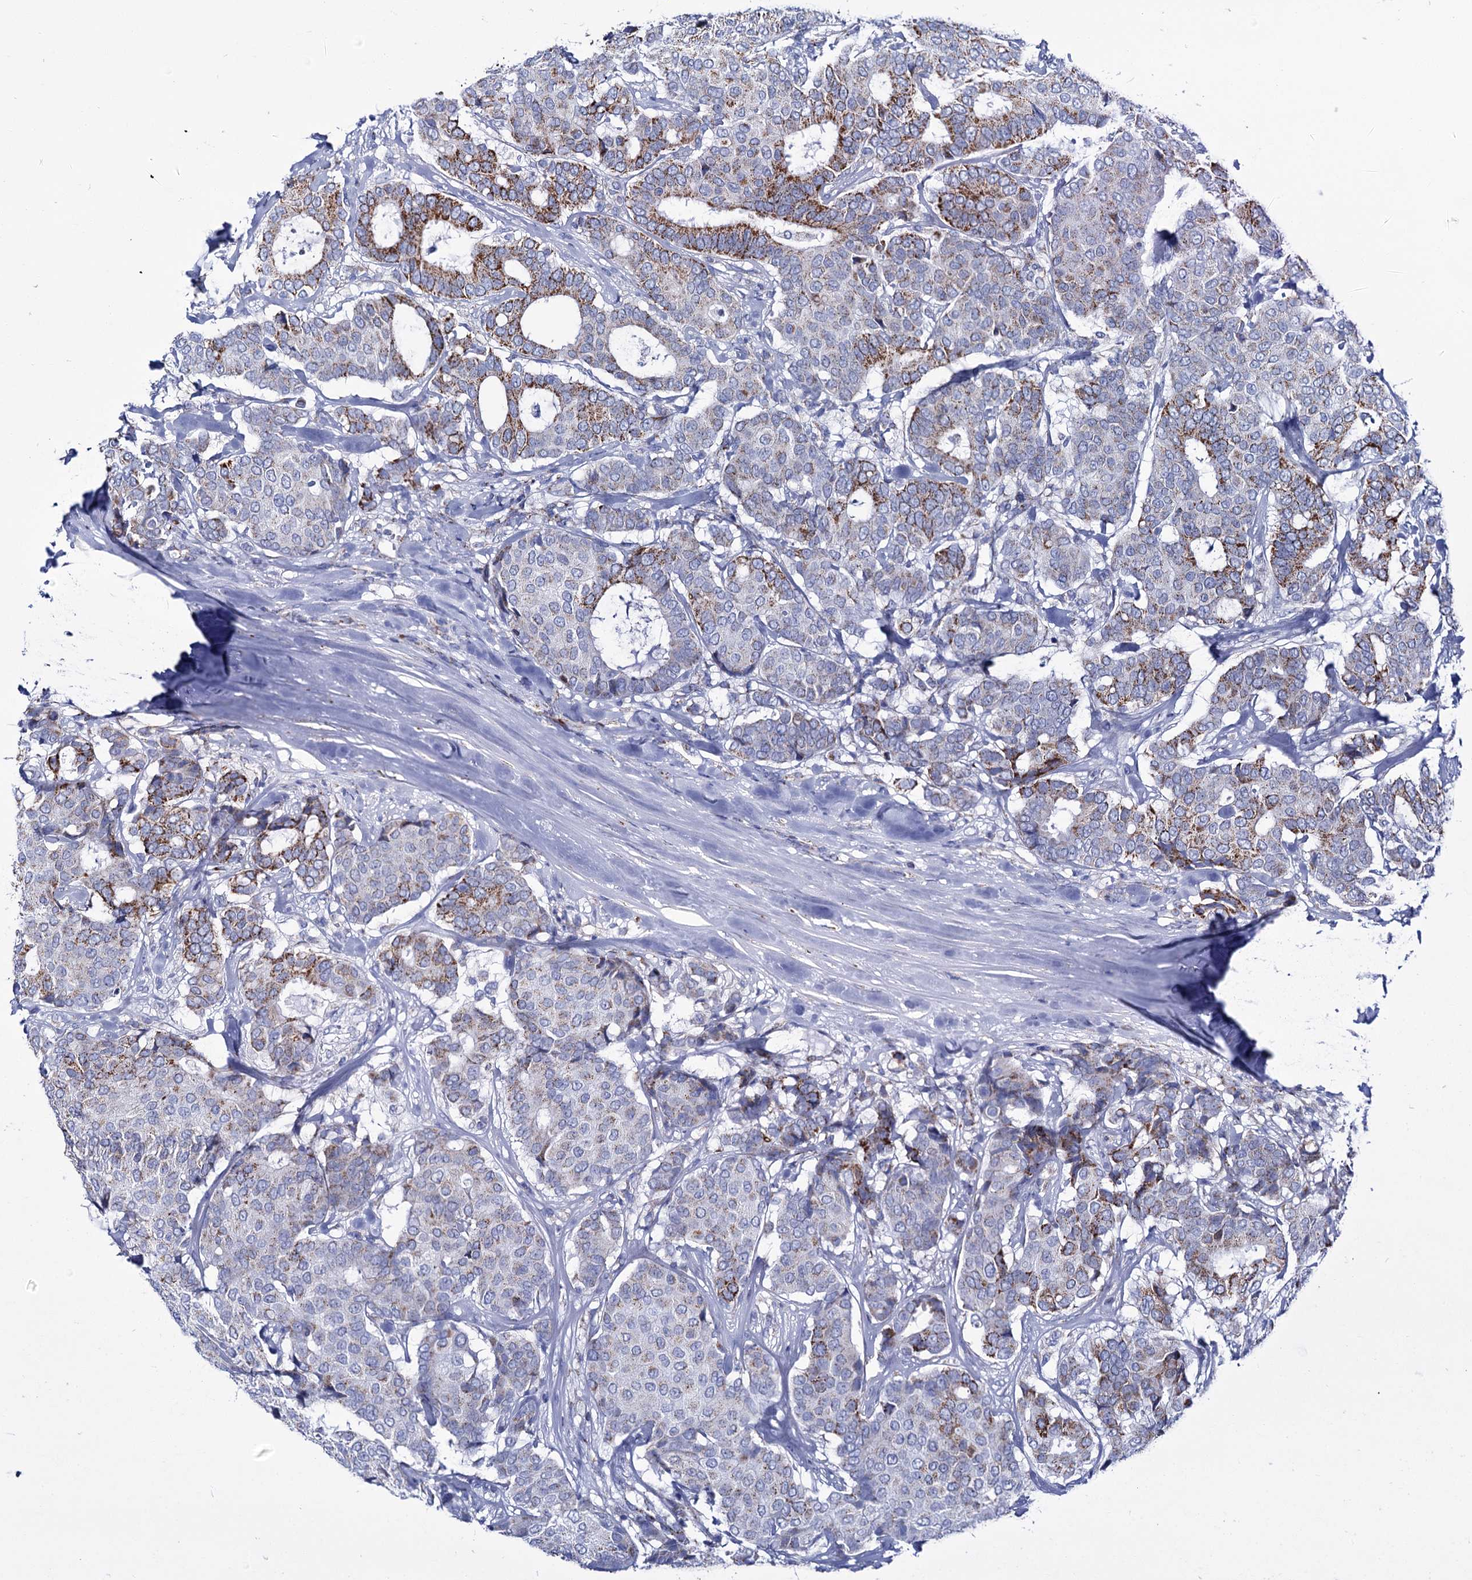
{"staining": {"intensity": "moderate", "quantity": "25%-75%", "location": "cytoplasmic/membranous"}, "tissue": "breast cancer", "cell_type": "Tumor cells", "image_type": "cancer", "snomed": [{"axis": "morphology", "description": "Duct carcinoma"}, {"axis": "topography", "description": "Breast"}], "caption": "The micrograph displays immunohistochemical staining of breast infiltrating ductal carcinoma. There is moderate cytoplasmic/membranous positivity is seen in about 25%-75% of tumor cells. The staining was performed using DAB, with brown indicating positive protein expression. Nuclei are stained blue with hematoxylin.", "gene": "UBASH3B", "patient": {"sex": "female", "age": 75}}